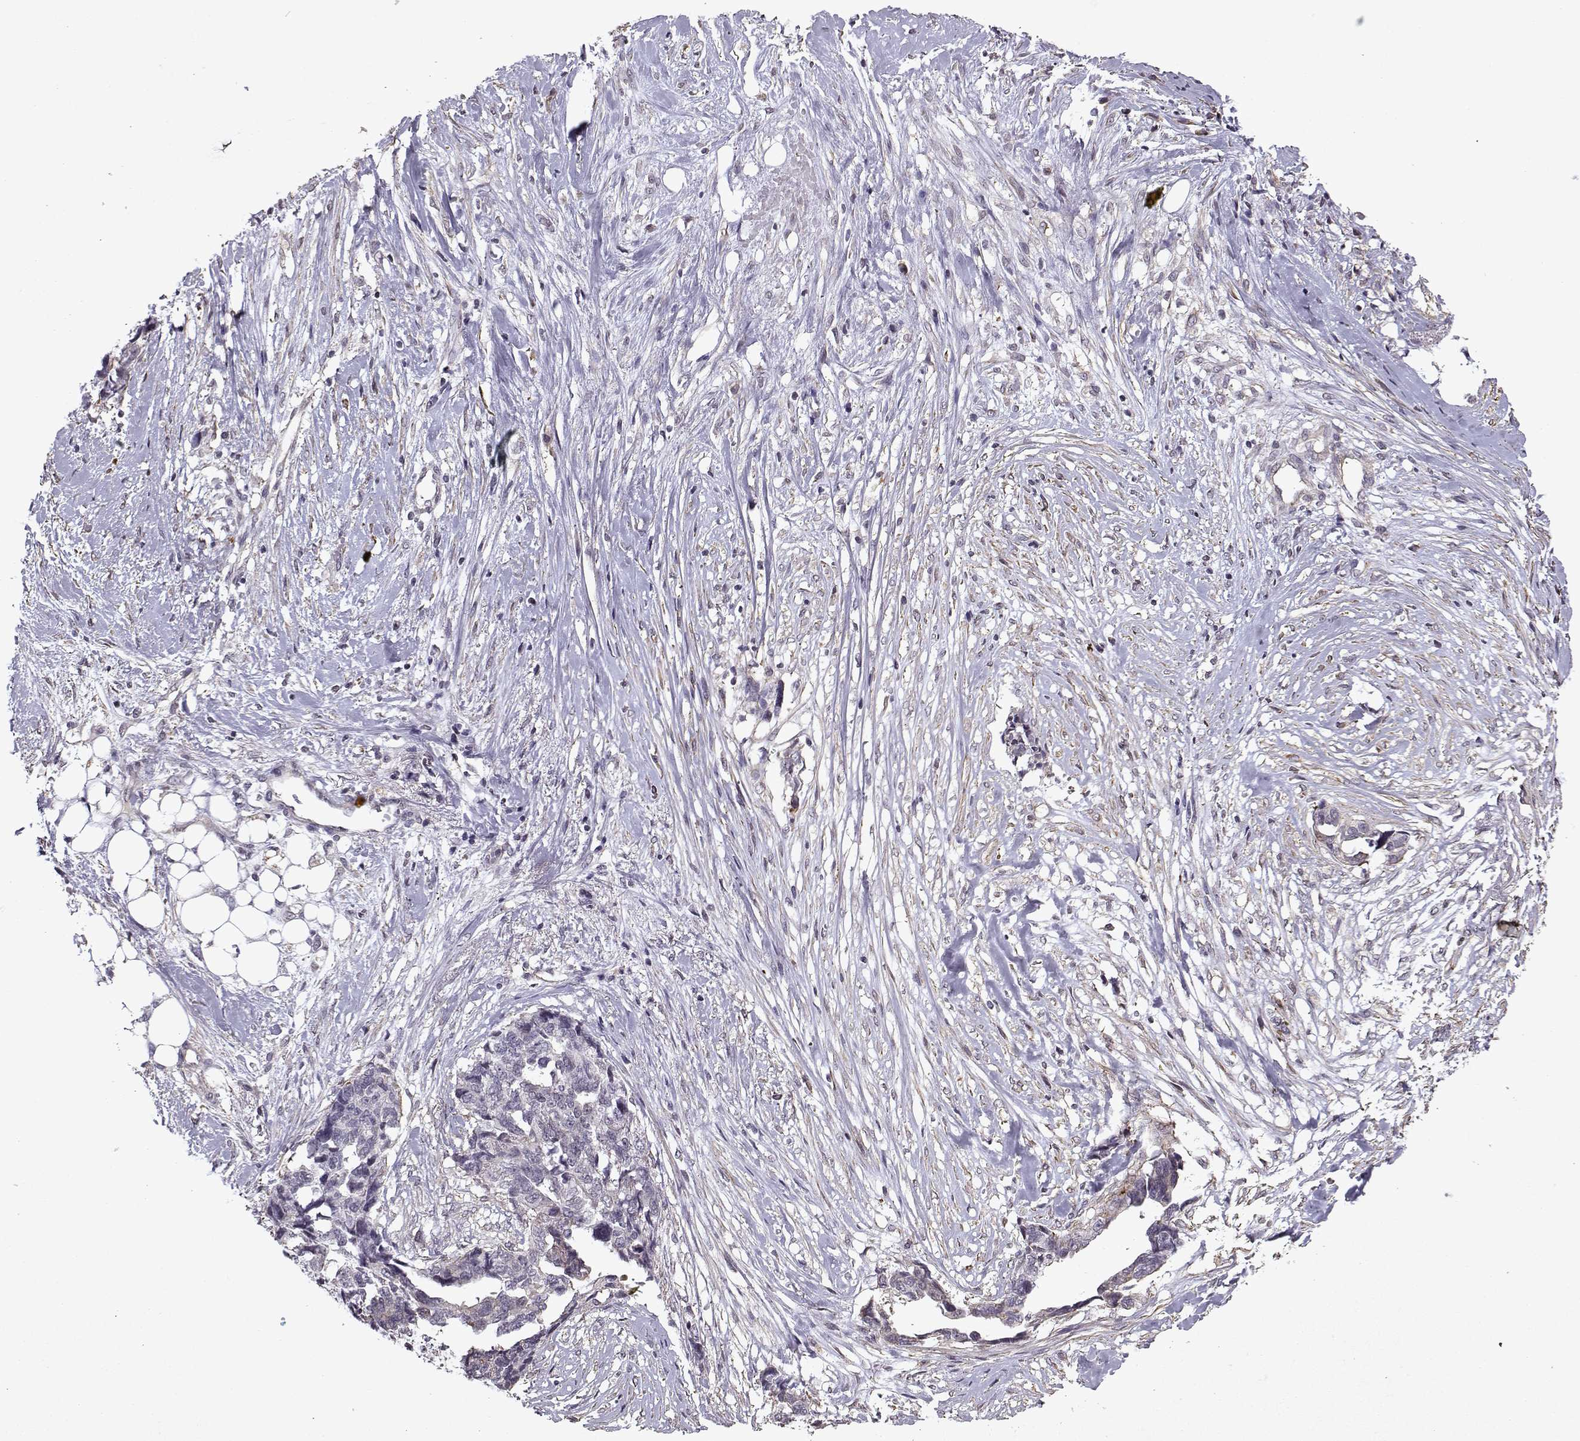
{"staining": {"intensity": "negative", "quantity": "none", "location": "none"}, "tissue": "ovarian cancer", "cell_type": "Tumor cells", "image_type": "cancer", "snomed": [{"axis": "morphology", "description": "Cystadenocarcinoma, serous, NOS"}, {"axis": "topography", "description": "Ovary"}], "caption": "Tumor cells are negative for brown protein staining in ovarian cancer (serous cystadenocarcinoma).", "gene": "KRT9", "patient": {"sex": "female", "age": 69}}